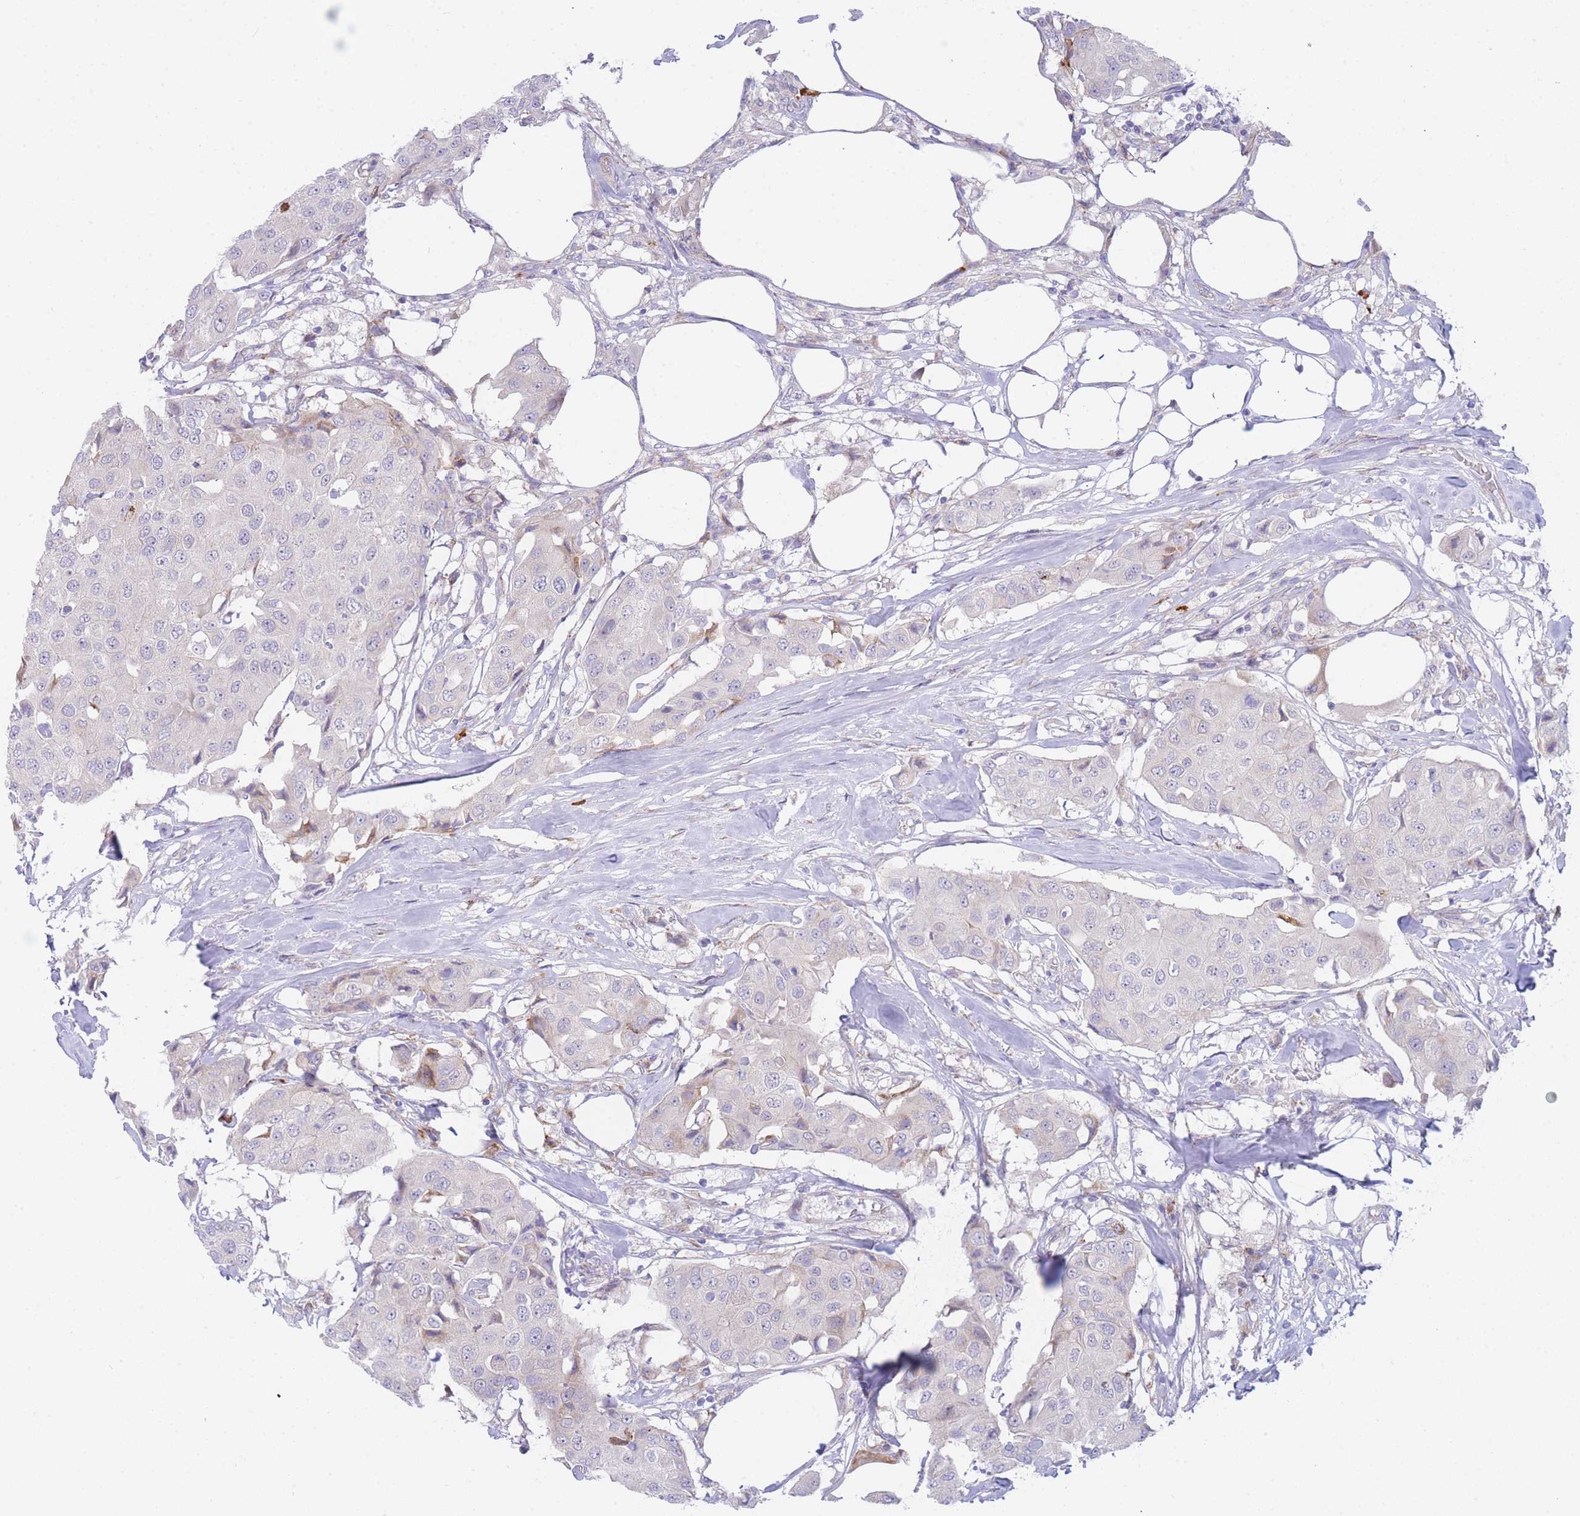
{"staining": {"intensity": "negative", "quantity": "none", "location": "none"}, "tissue": "breast cancer", "cell_type": "Tumor cells", "image_type": "cancer", "snomed": [{"axis": "morphology", "description": "Duct carcinoma"}, {"axis": "topography", "description": "Breast"}], "caption": "Immunohistochemistry of human invasive ductal carcinoma (breast) reveals no expression in tumor cells.", "gene": "ZNF510", "patient": {"sex": "female", "age": 80}}